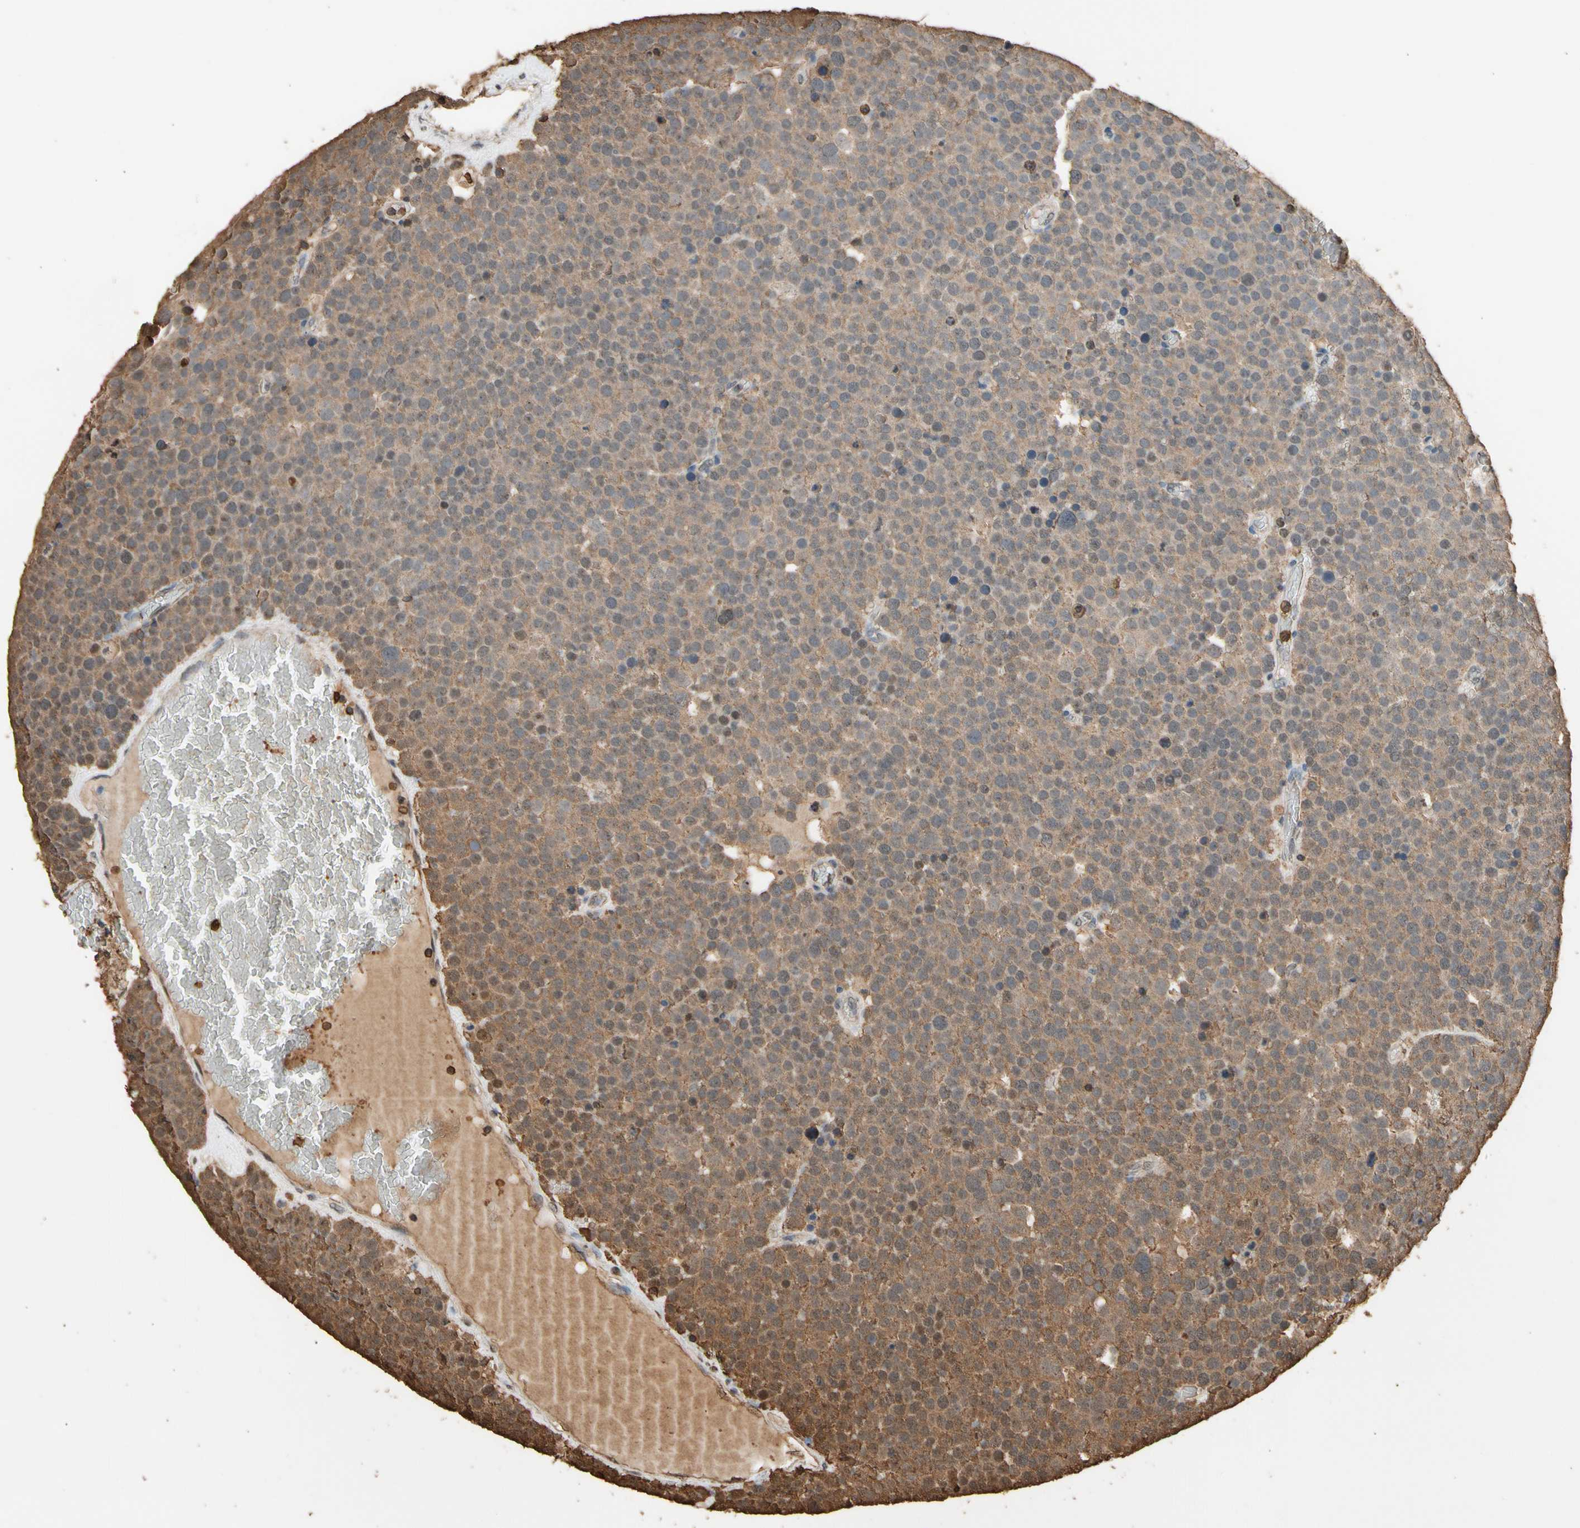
{"staining": {"intensity": "moderate", "quantity": ">75%", "location": "cytoplasmic/membranous,nuclear"}, "tissue": "testis cancer", "cell_type": "Tumor cells", "image_type": "cancer", "snomed": [{"axis": "morphology", "description": "Seminoma, NOS"}, {"axis": "topography", "description": "Testis"}], "caption": "Immunohistochemical staining of human testis cancer demonstrates medium levels of moderate cytoplasmic/membranous and nuclear staining in approximately >75% of tumor cells.", "gene": "TNFSF13B", "patient": {"sex": "male", "age": 71}}